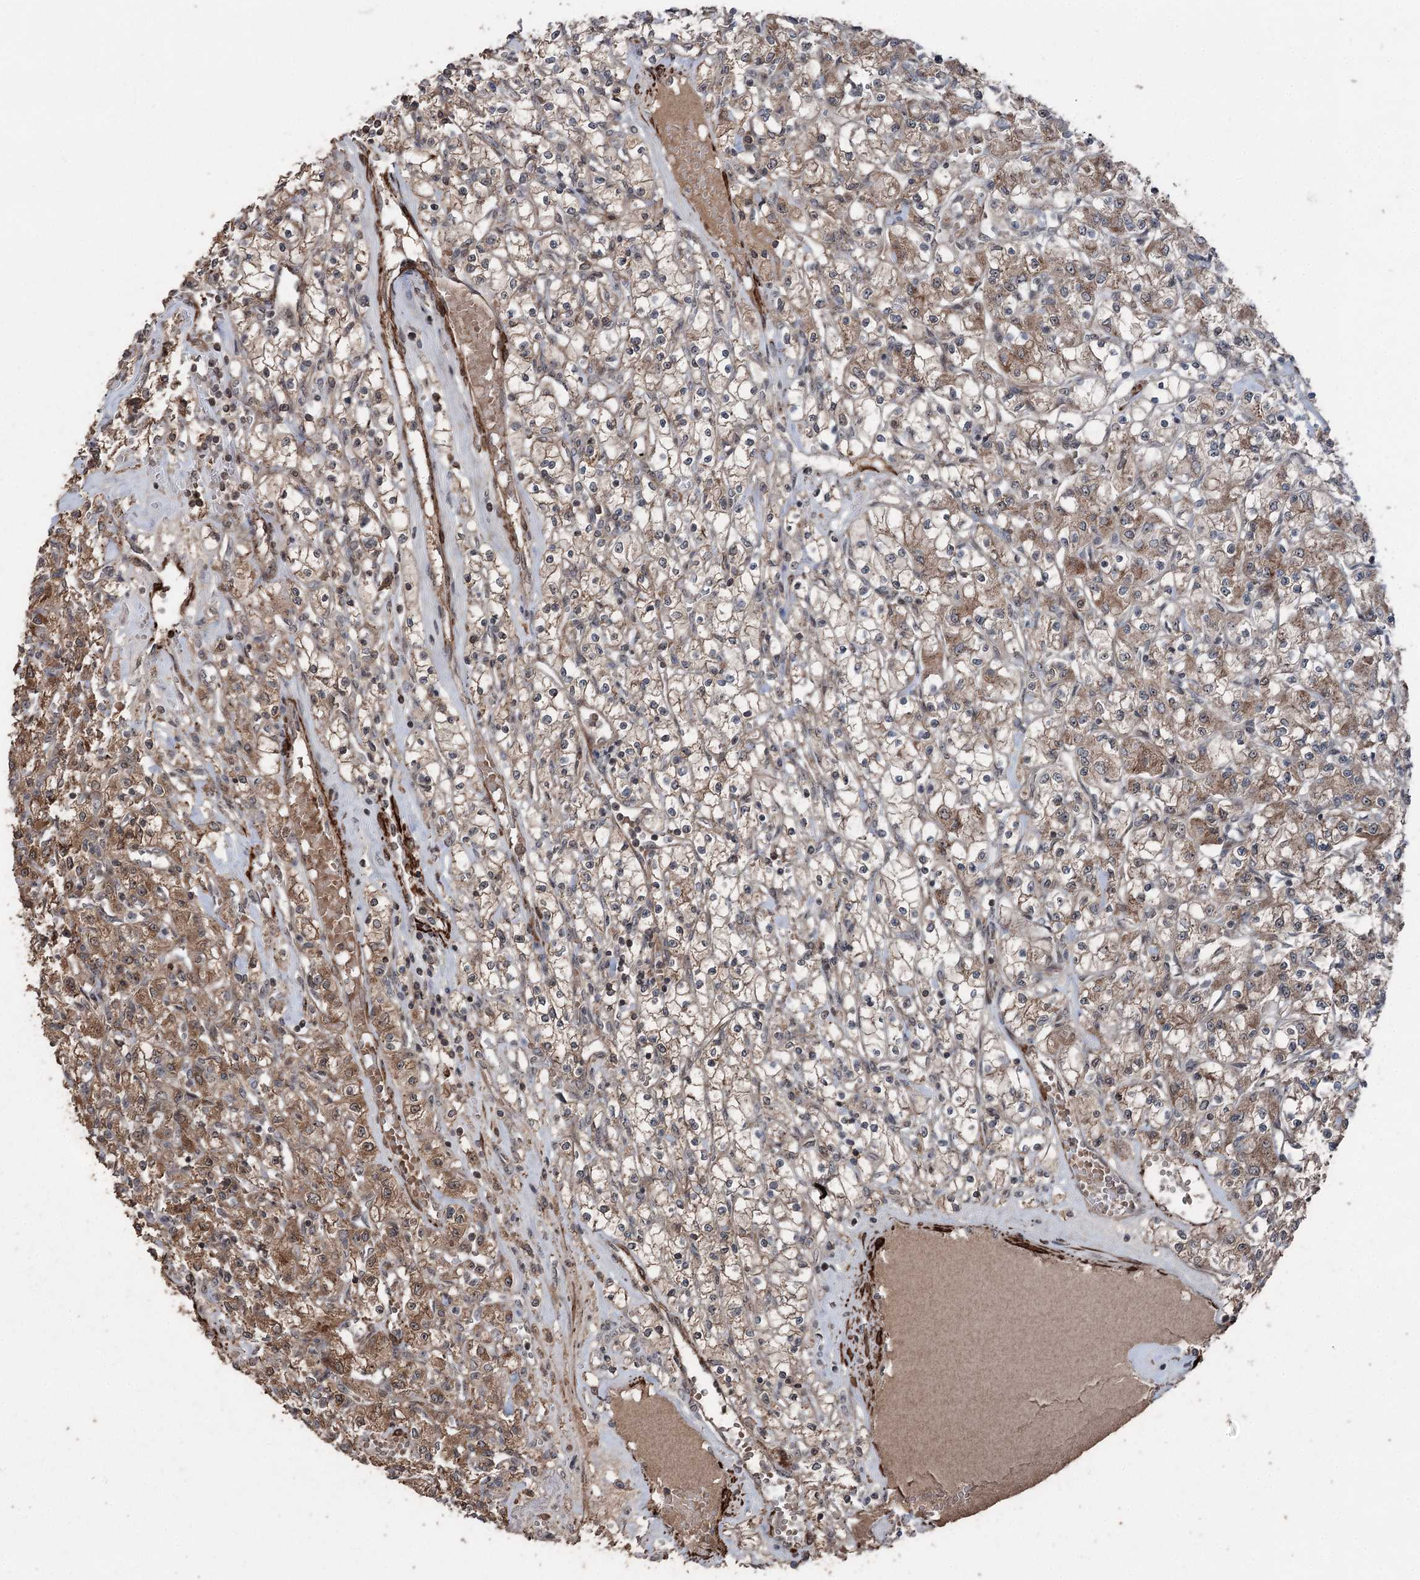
{"staining": {"intensity": "moderate", "quantity": ">75%", "location": "cytoplasmic/membranous"}, "tissue": "renal cancer", "cell_type": "Tumor cells", "image_type": "cancer", "snomed": [{"axis": "morphology", "description": "Adenocarcinoma, NOS"}, {"axis": "topography", "description": "Kidney"}], "caption": "Immunohistochemistry (DAB (3,3'-diaminobenzidine)) staining of renal cancer demonstrates moderate cytoplasmic/membranous protein staining in approximately >75% of tumor cells. (Stains: DAB in brown, nuclei in blue, Microscopy: brightfield microscopy at high magnification).", "gene": "CCDC82", "patient": {"sex": "female", "age": 59}}